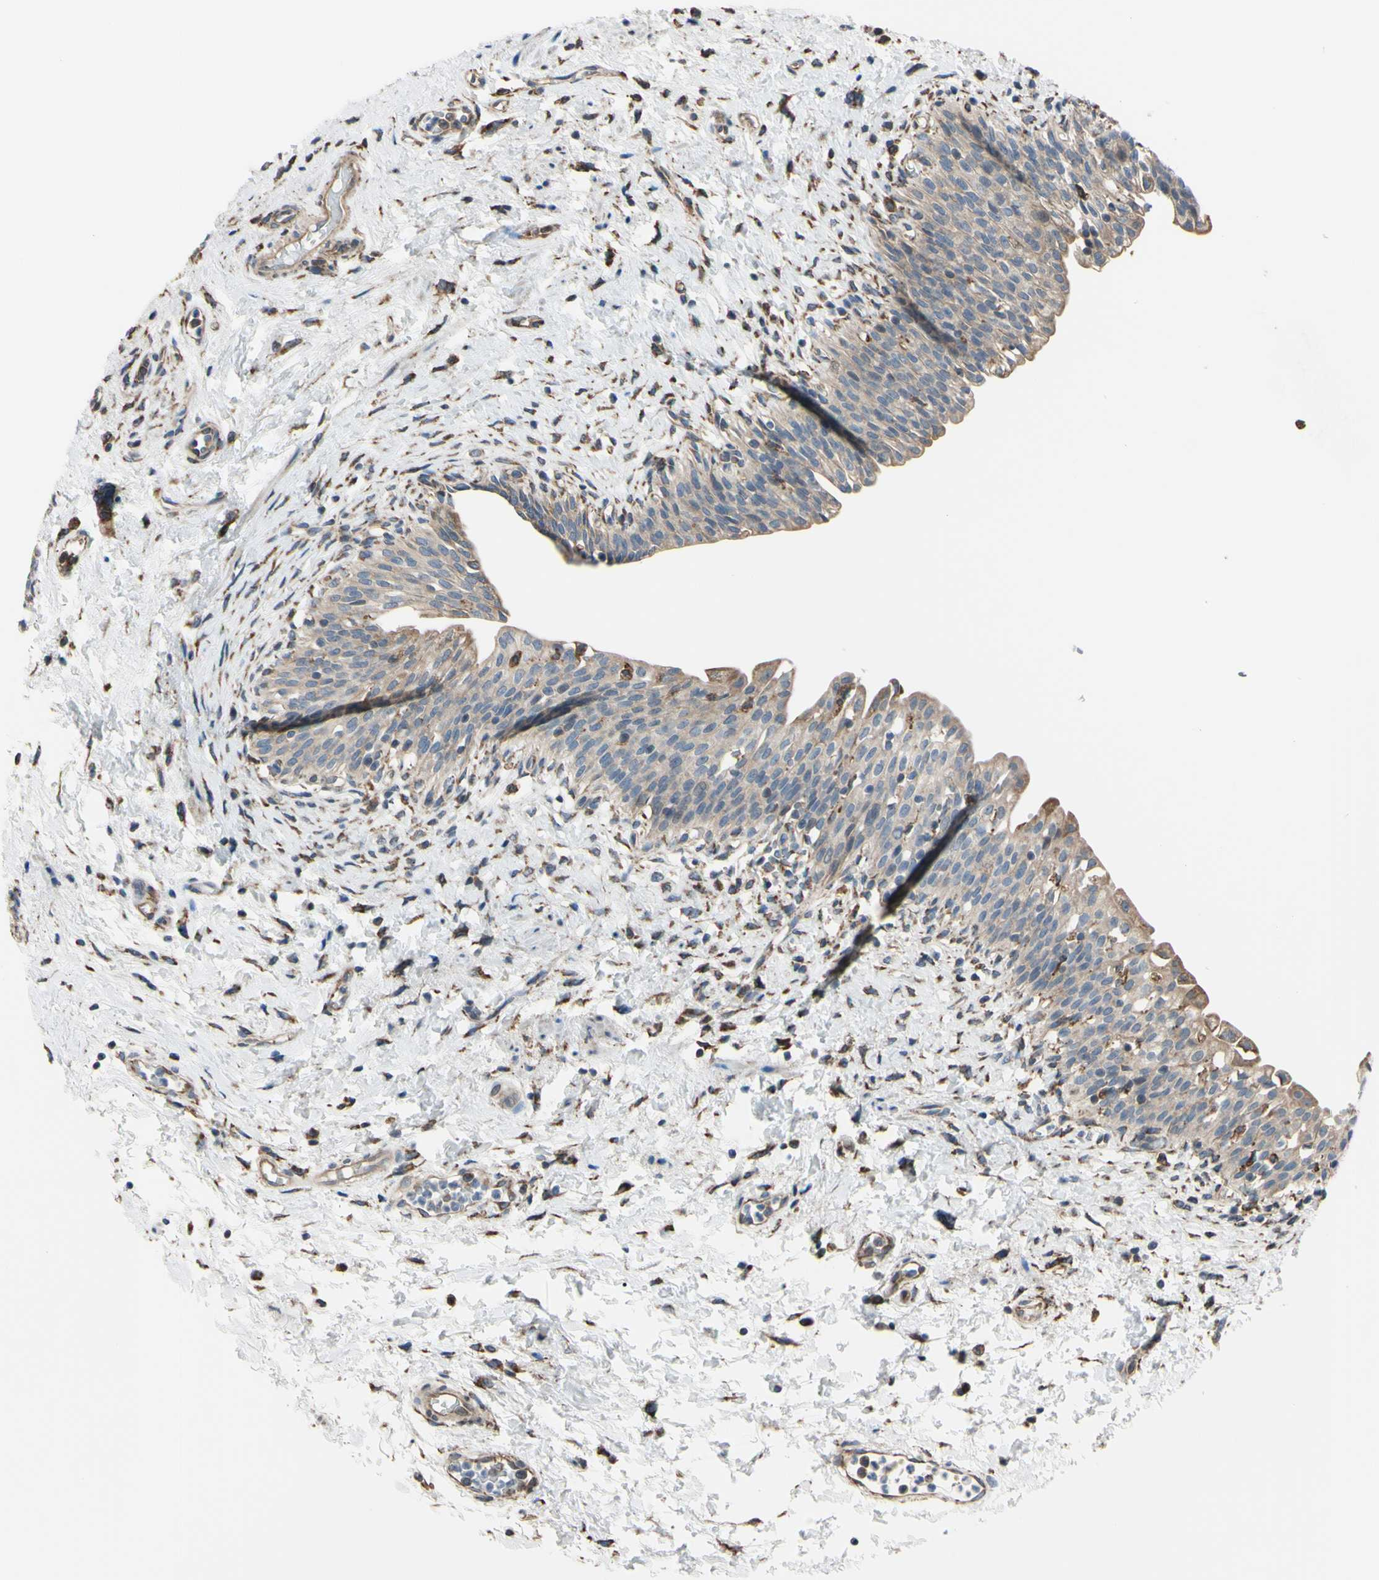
{"staining": {"intensity": "weak", "quantity": ">75%", "location": "cytoplasmic/membranous"}, "tissue": "urinary bladder", "cell_type": "Urothelial cells", "image_type": "normal", "snomed": [{"axis": "morphology", "description": "Normal tissue, NOS"}, {"axis": "topography", "description": "Urinary bladder"}], "caption": "This histopathology image reveals immunohistochemistry (IHC) staining of benign human urinary bladder, with low weak cytoplasmic/membranous staining in about >75% of urothelial cells.", "gene": "BMF", "patient": {"sex": "male", "age": 55}}